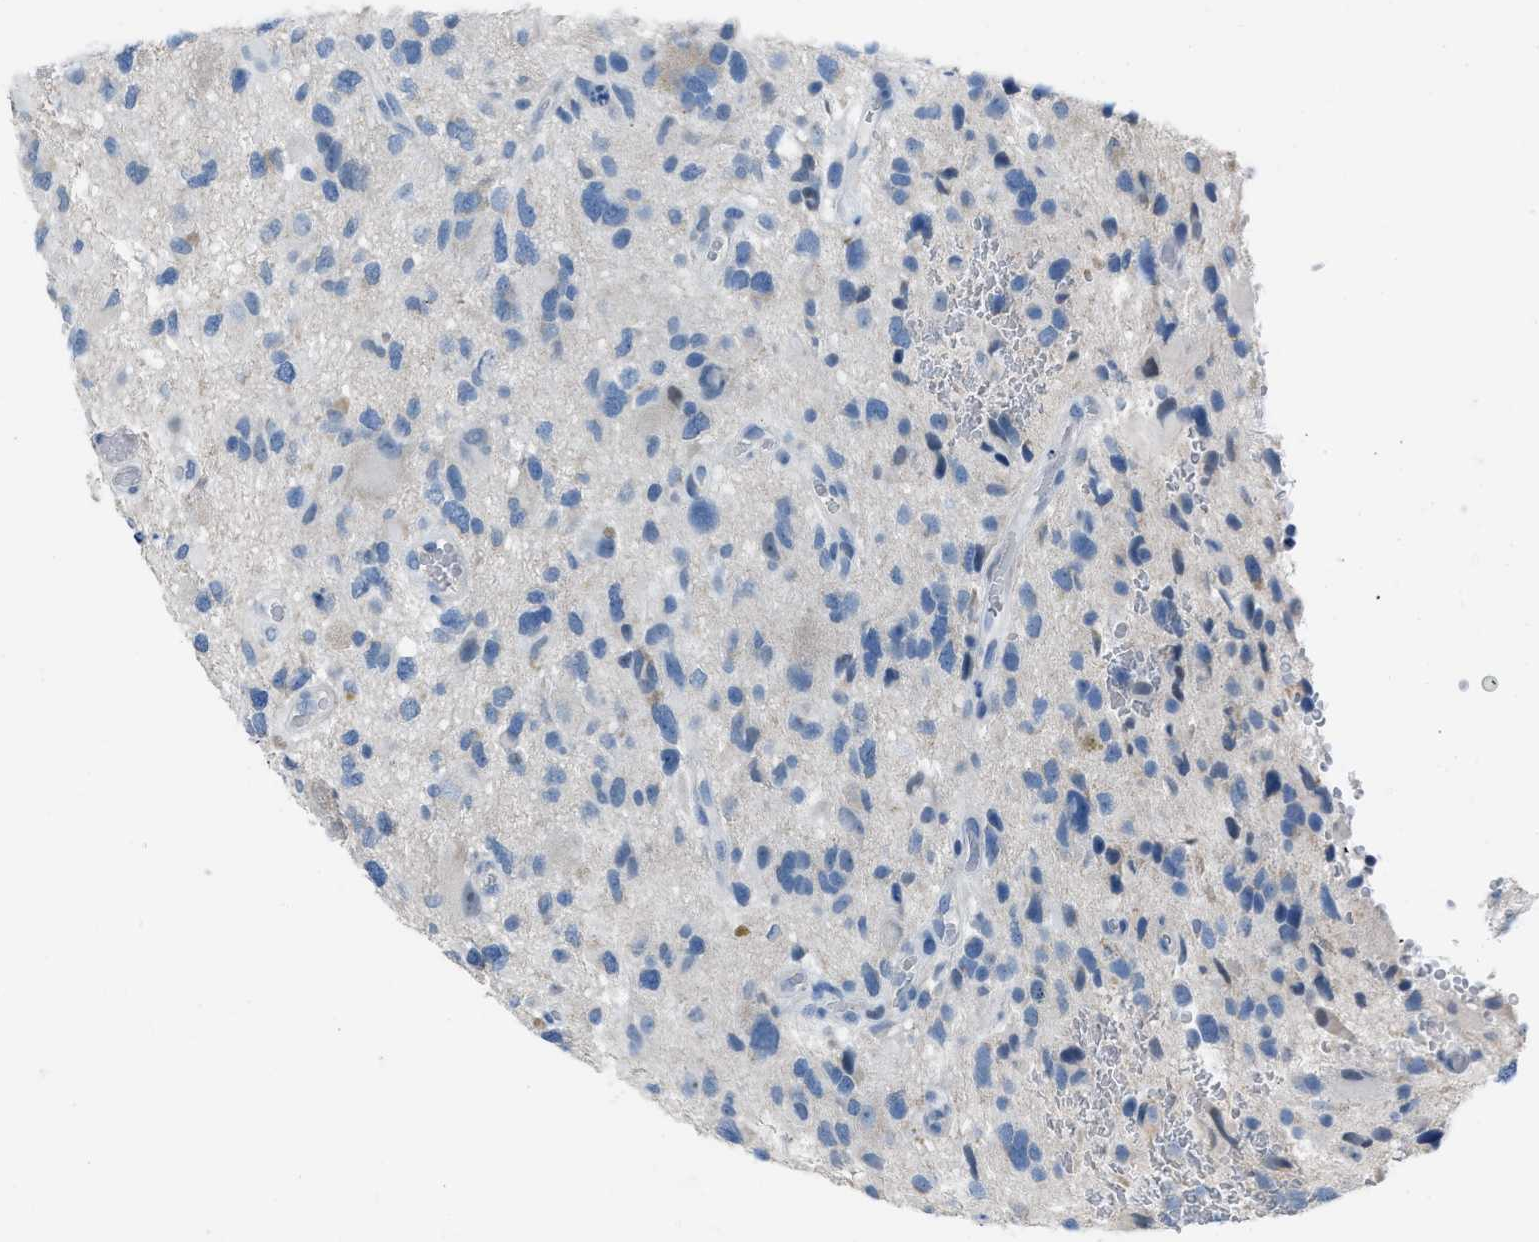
{"staining": {"intensity": "negative", "quantity": "none", "location": "none"}, "tissue": "glioma", "cell_type": "Tumor cells", "image_type": "cancer", "snomed": [{"axis": "morphology", "description": "Glioma, malignant, High grade"}, {"axis": "topography", "description": "Brain"}], "caption": "This is an IHC micrograph of human malignant glioma (high-grade). There is no staining in tumor cells.", "gene": "SPATC1L", "patient": {"sex": "male", "age": 33}}